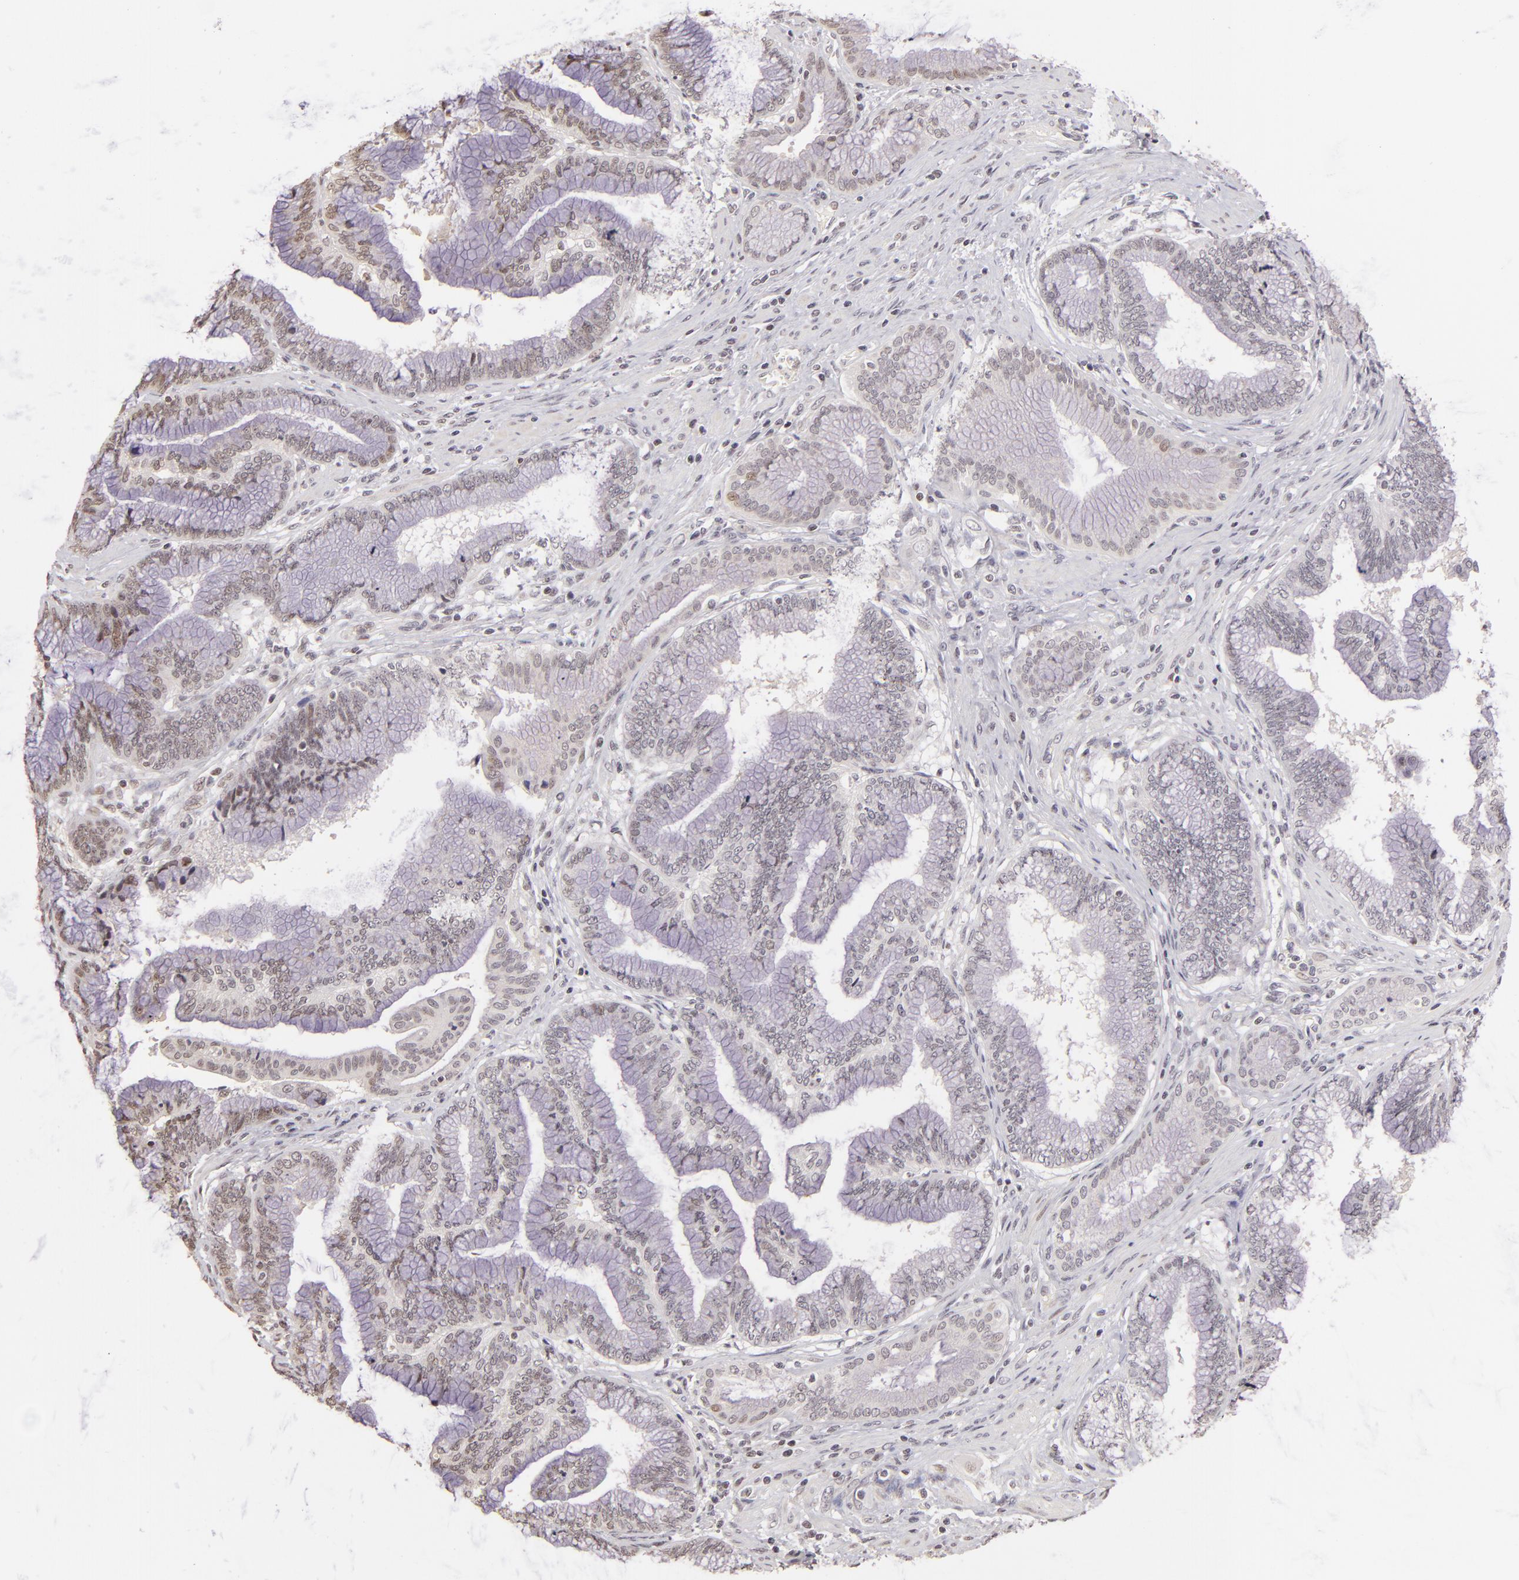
{"staining": {"intensity": "weak", "quantity": "<25%", "location": "nuclear"}, "tissue": "pancreatic cancer", "cell_type": "Tumor cells", "image_type": "cancer", "snomed": [{"axis": "morphology", "description": "Adenocarcinoma, NOS"}, {"axis": "topography", "description": "Pancreas"}], "caption": "Pancreatic cancer was stained to show a protein in brown. There is no significant positivity in tumor cells. (Stains: DAB IHC with hematoxylin counter stain, Microscopy: brightfield microscopy at high magnification).", "gene": "RARB", "patient": {"sex": "female", "age": 64}}